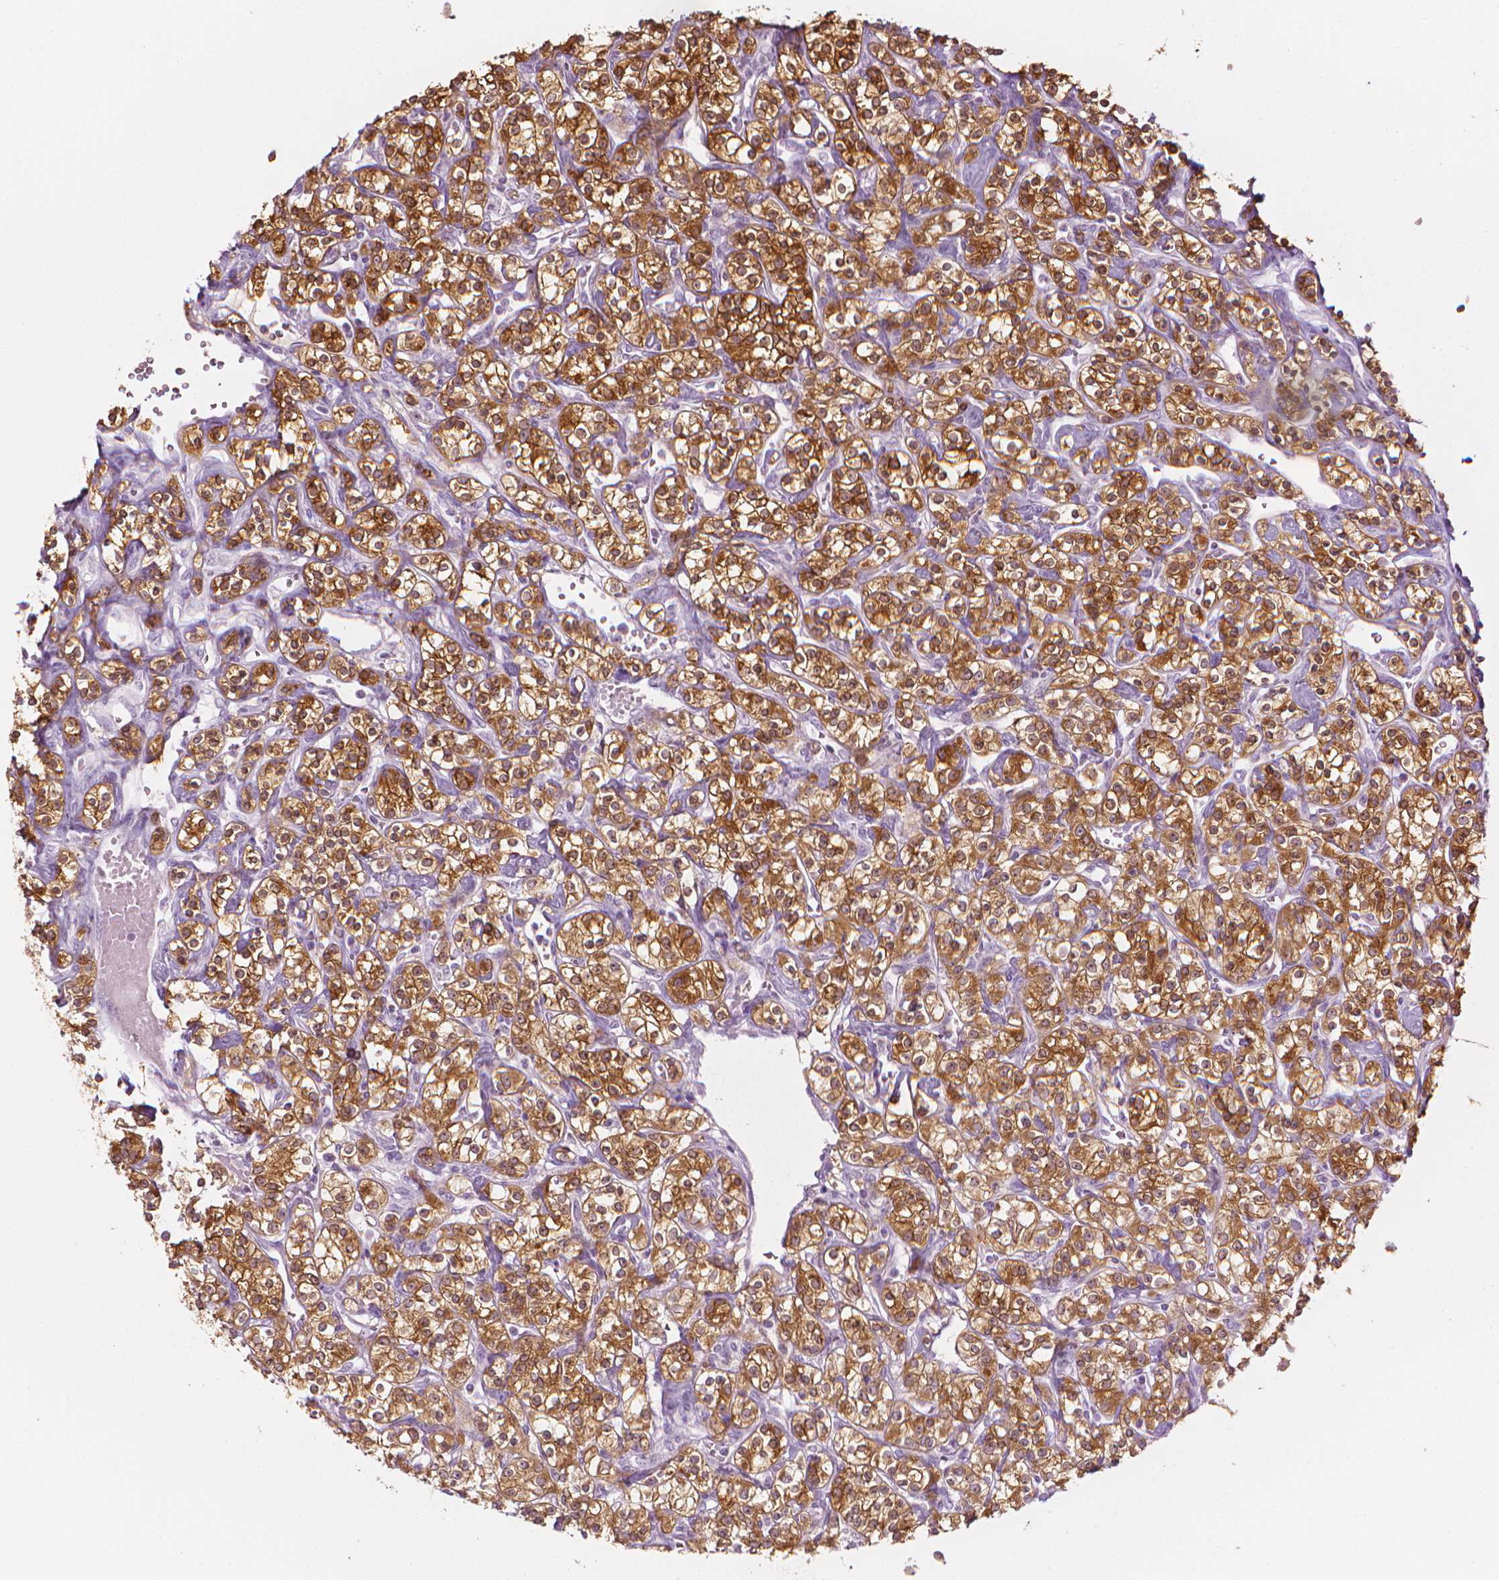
{"staining": {"intensity": "strong", "quantity": ">75%", "location": "cytoplasmic/membranous"}, "tissue": "renal cancer", "cell_type": "Tumor cells", "image_type": "cancer", "snomed": [{"axis": "morphology", "description": "Adenocarcinoma, NOS"}, {"axis": "topography", "description": "Kidney"}], "caption": "A photomicrograph of human adenocarcinoma (renal) stained for a protein reveals strong cytoplasmic/membranous brown staining in tumor cells.", "gene": "SHMT1", "patient": {"sex": "male", "age": 77}}